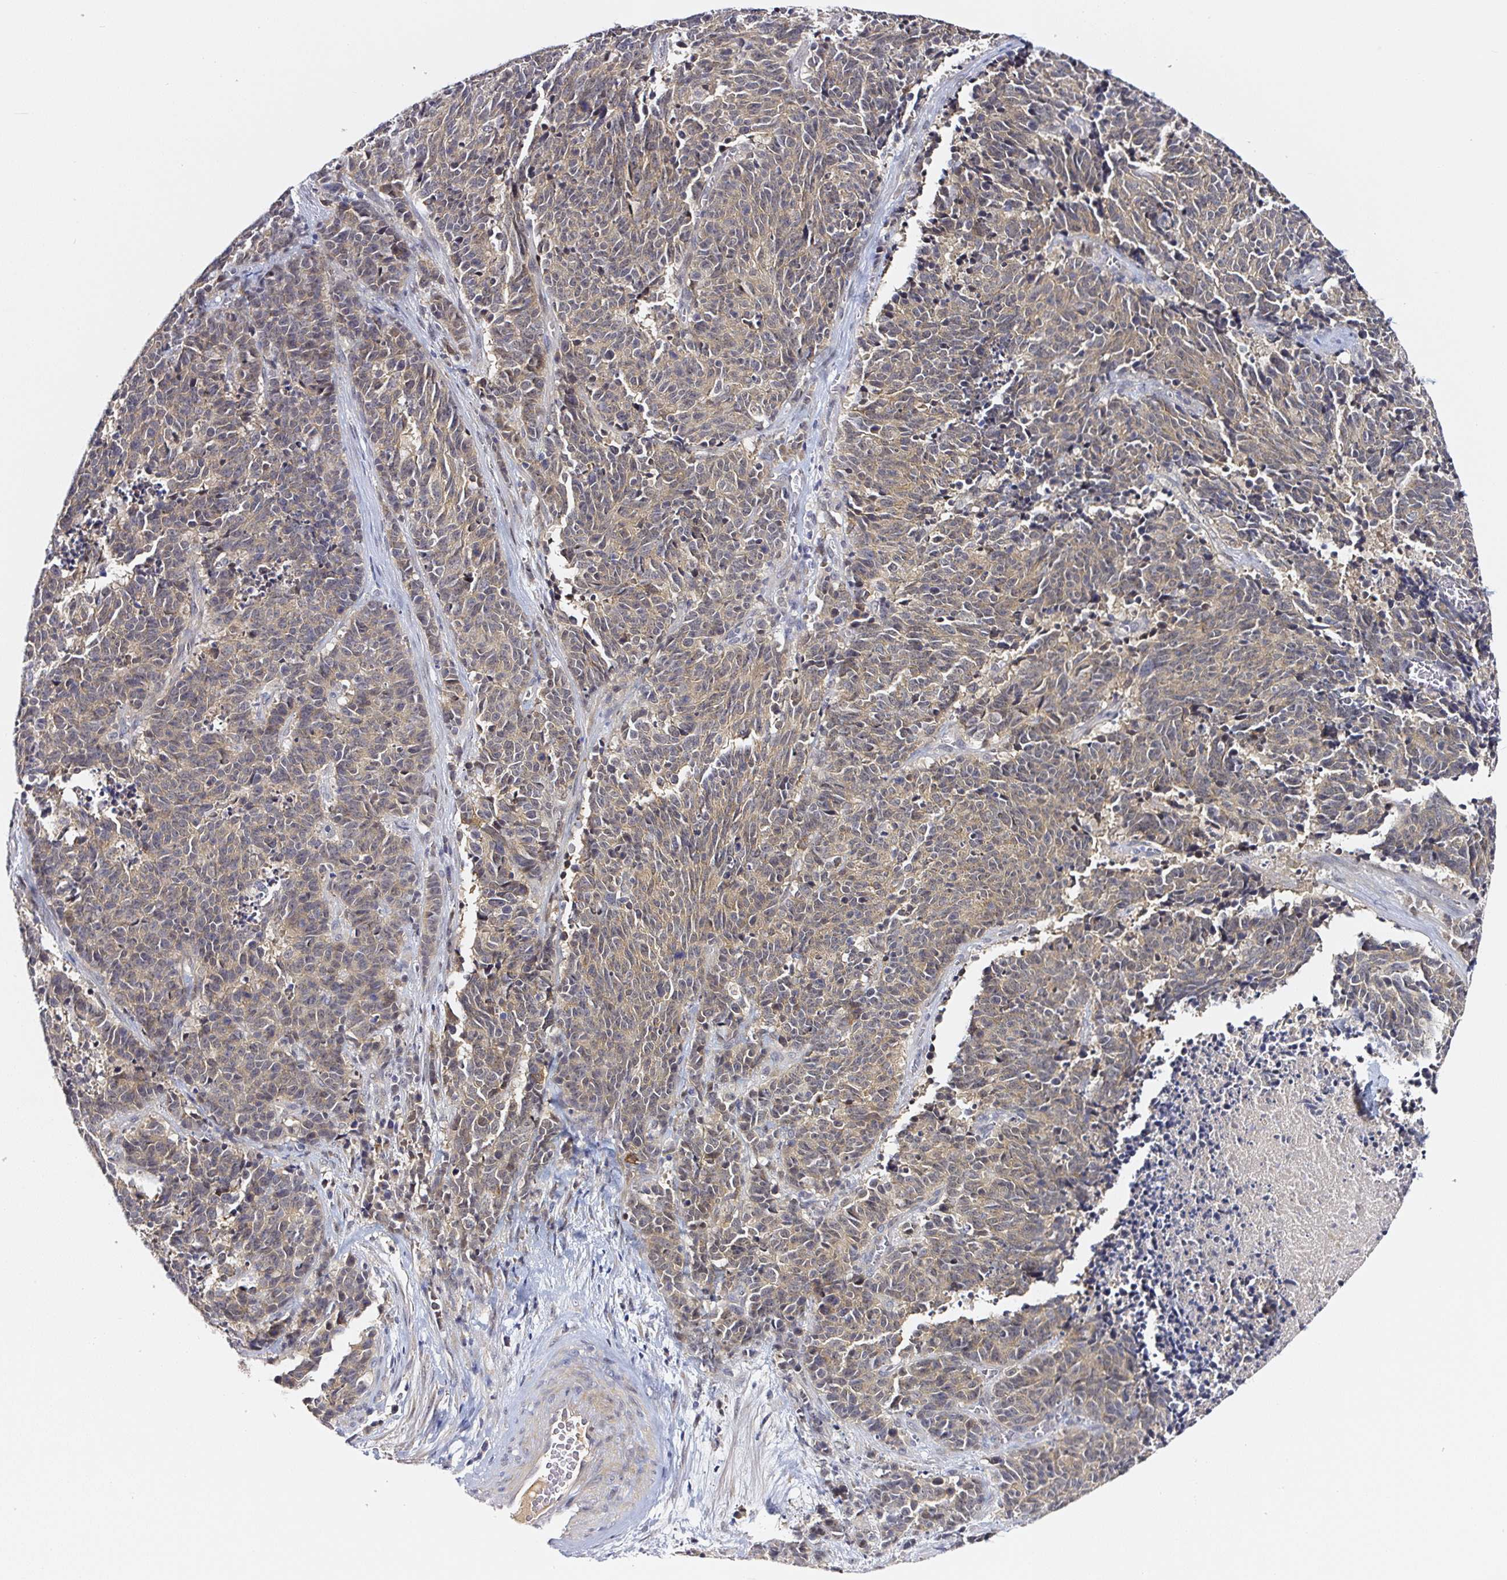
{"staining": {"intensity": "weak", "quantity": "25%-75%", "location": "cytoplasmic/membranous"}, "tissue": "cervical cancer", "cell_type": "Tumor cells", "image_type": "cancer", "snomed": [{"axis": "morphology", "description": "Squamous cell carcinoma, NOS"}, {"axis": "topography", "description": "Cervix"}], "caption": "Squamous cell carcinoma (cervical) tissue displays weak cytoplasmic/membranous positivity in about 25%-75% of tumor cells", "gene": "PRKAA2", "patient": {"sex": "female", "age": 29}}